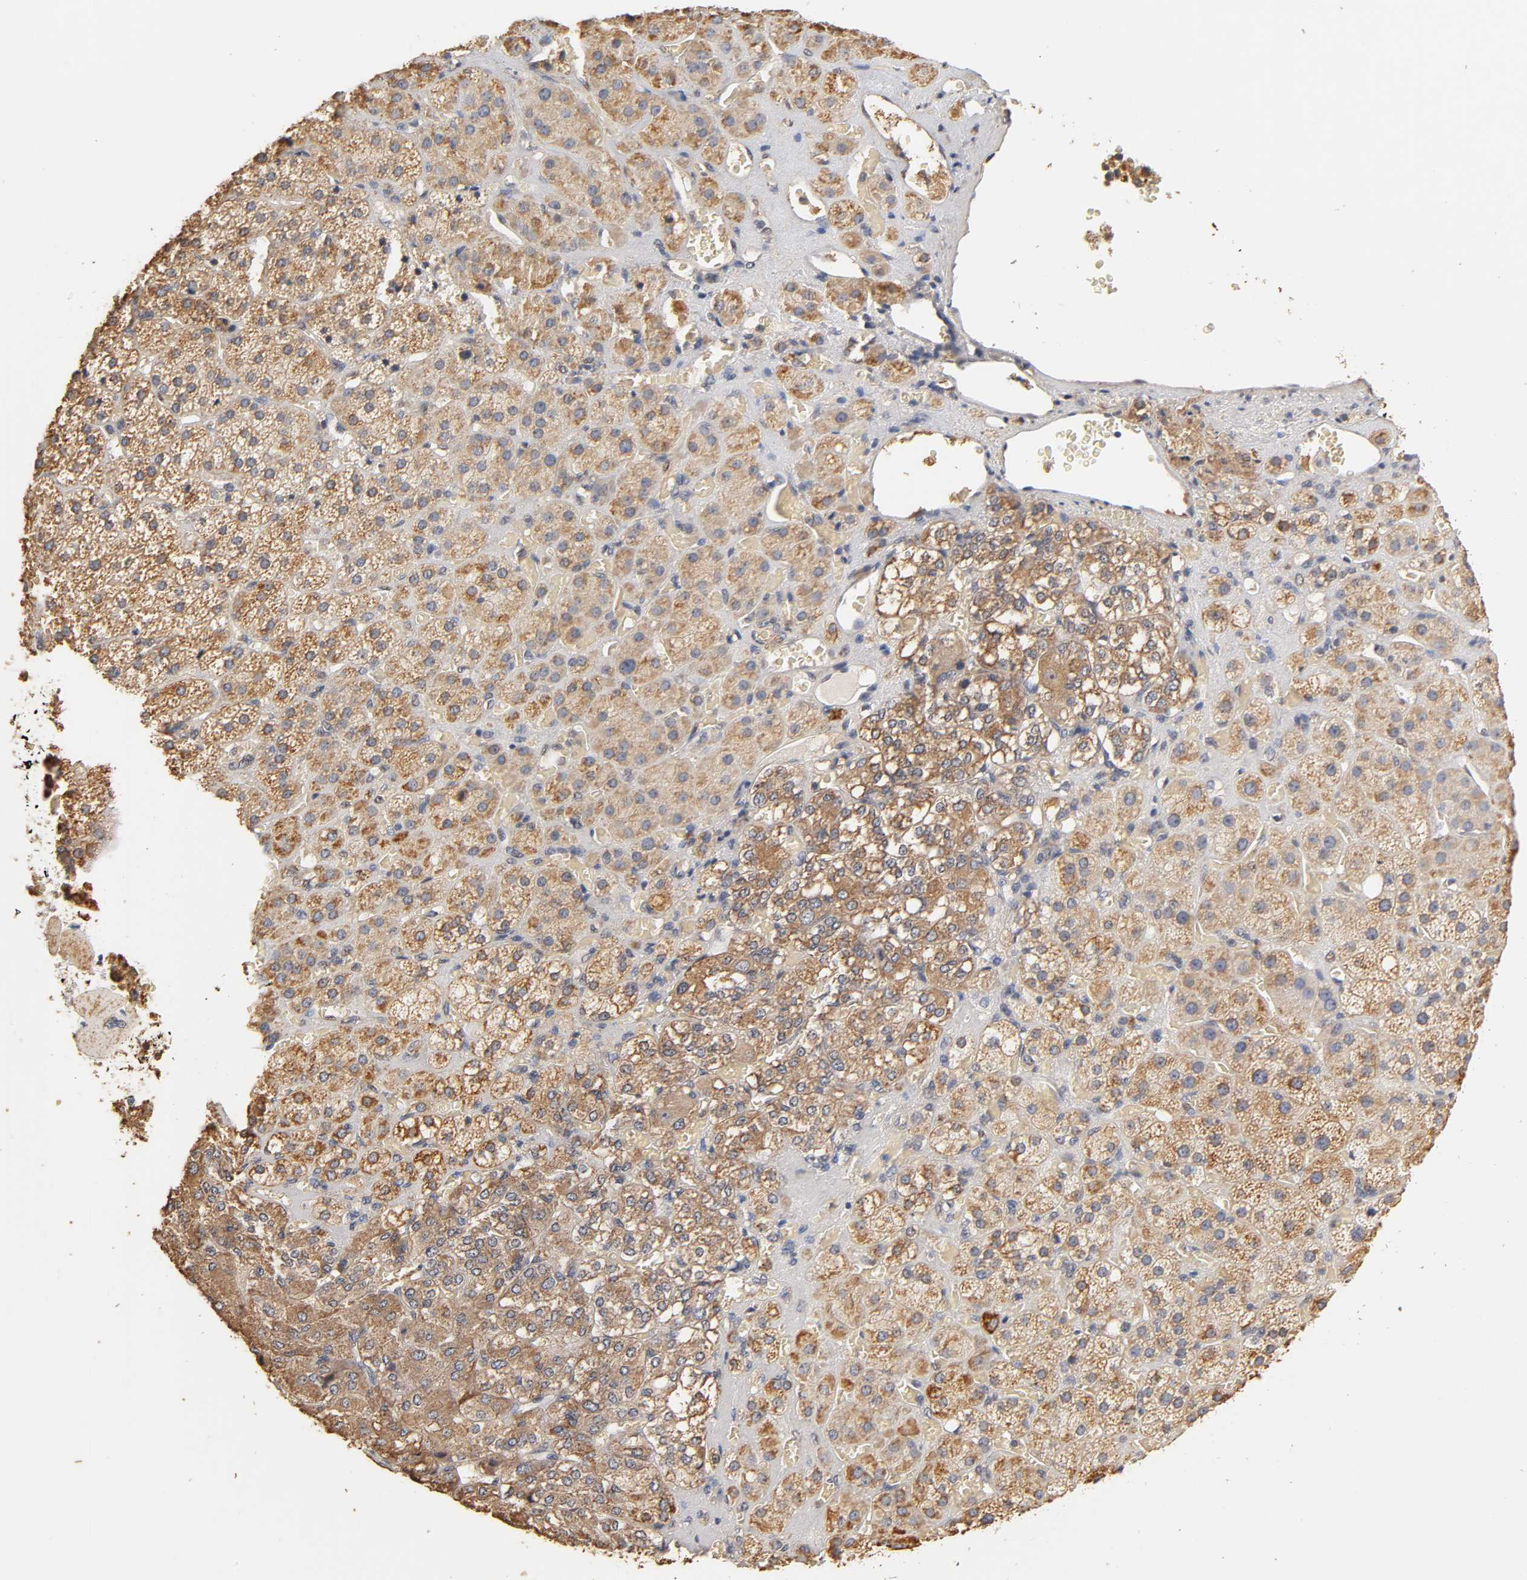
{"staining": {"intensity": "moderate", "quantity": ">75%", "location": "cytoplasmic/membranous"}, "tissue": "adrenal gland", "cell_type": "Glandular cells", "image_type": "normal", "snomed": [{"axis": "morphology", "description": "Normal tissue, NOS"}, {"axis": "topography", "description": "Adrenal gland"}], "caption": "Immunohistochemical staining of normal adrenal gland demonstrates >75% levels of moderate cytoplasmic/membranous protein positivity in about >75% of glandular cells. Using DAB (brown) and hematoxylin (blue) stains, captured at high magnification using brightfield microscopy.", "gene": "PKN1", "patient": {"sex": "female", "age": 71}}